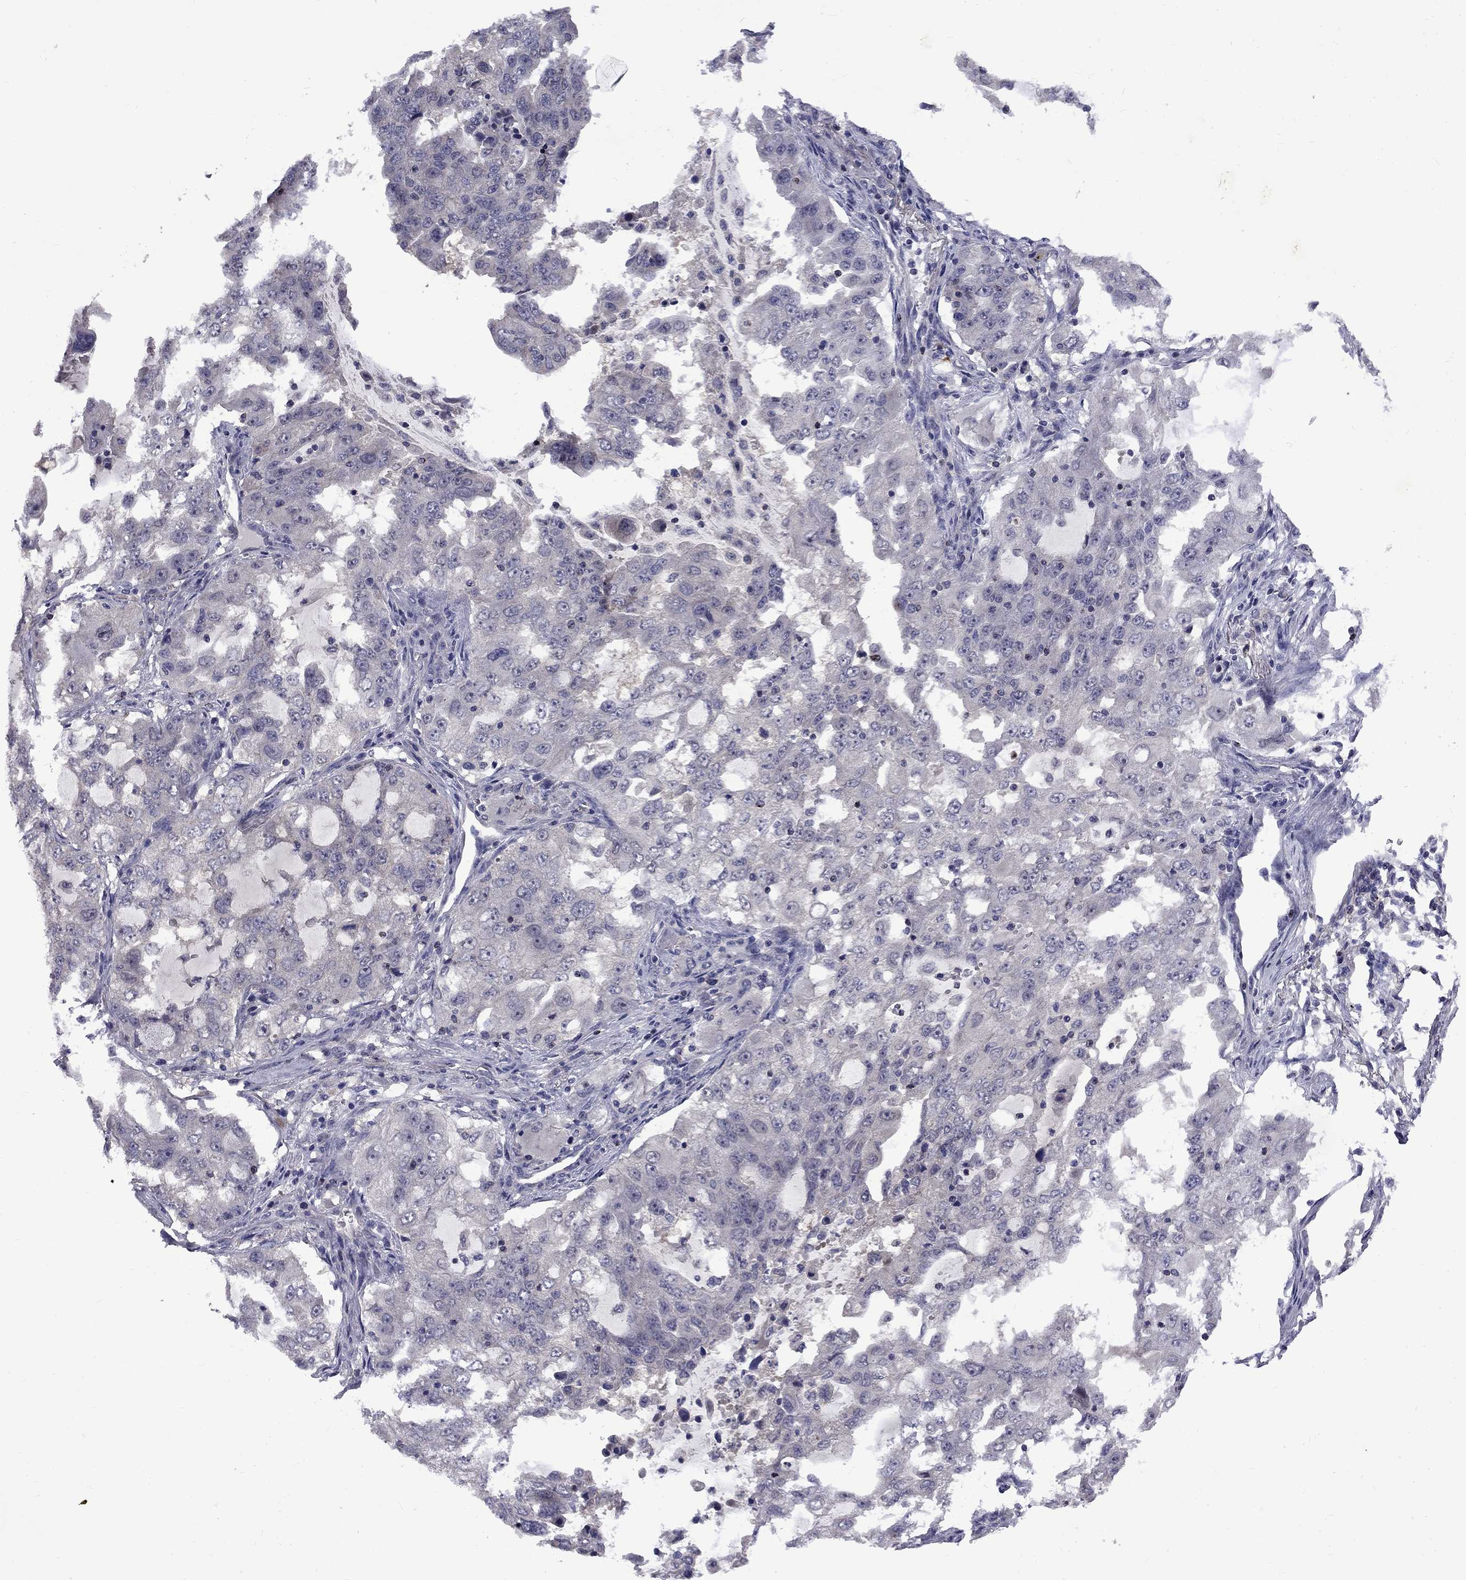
{"staining": {"intensity": "negative", "quantity": "none", "location": "none"}, "tissue": "lung cancer", "cell_type": "Tumor cells", "image_type": "cancer", "snomed": [{"axis": "morphology", "description": "Adenocarcinoma, NOS"}, {"axis": "topography", "description": "Lung"}], "caption": "Human lung cancer stained for a protein using IHC exhibits no staining in tumor cells.", "gene": "SNTA1", "patient": {"sex": "female", "age": 61}}